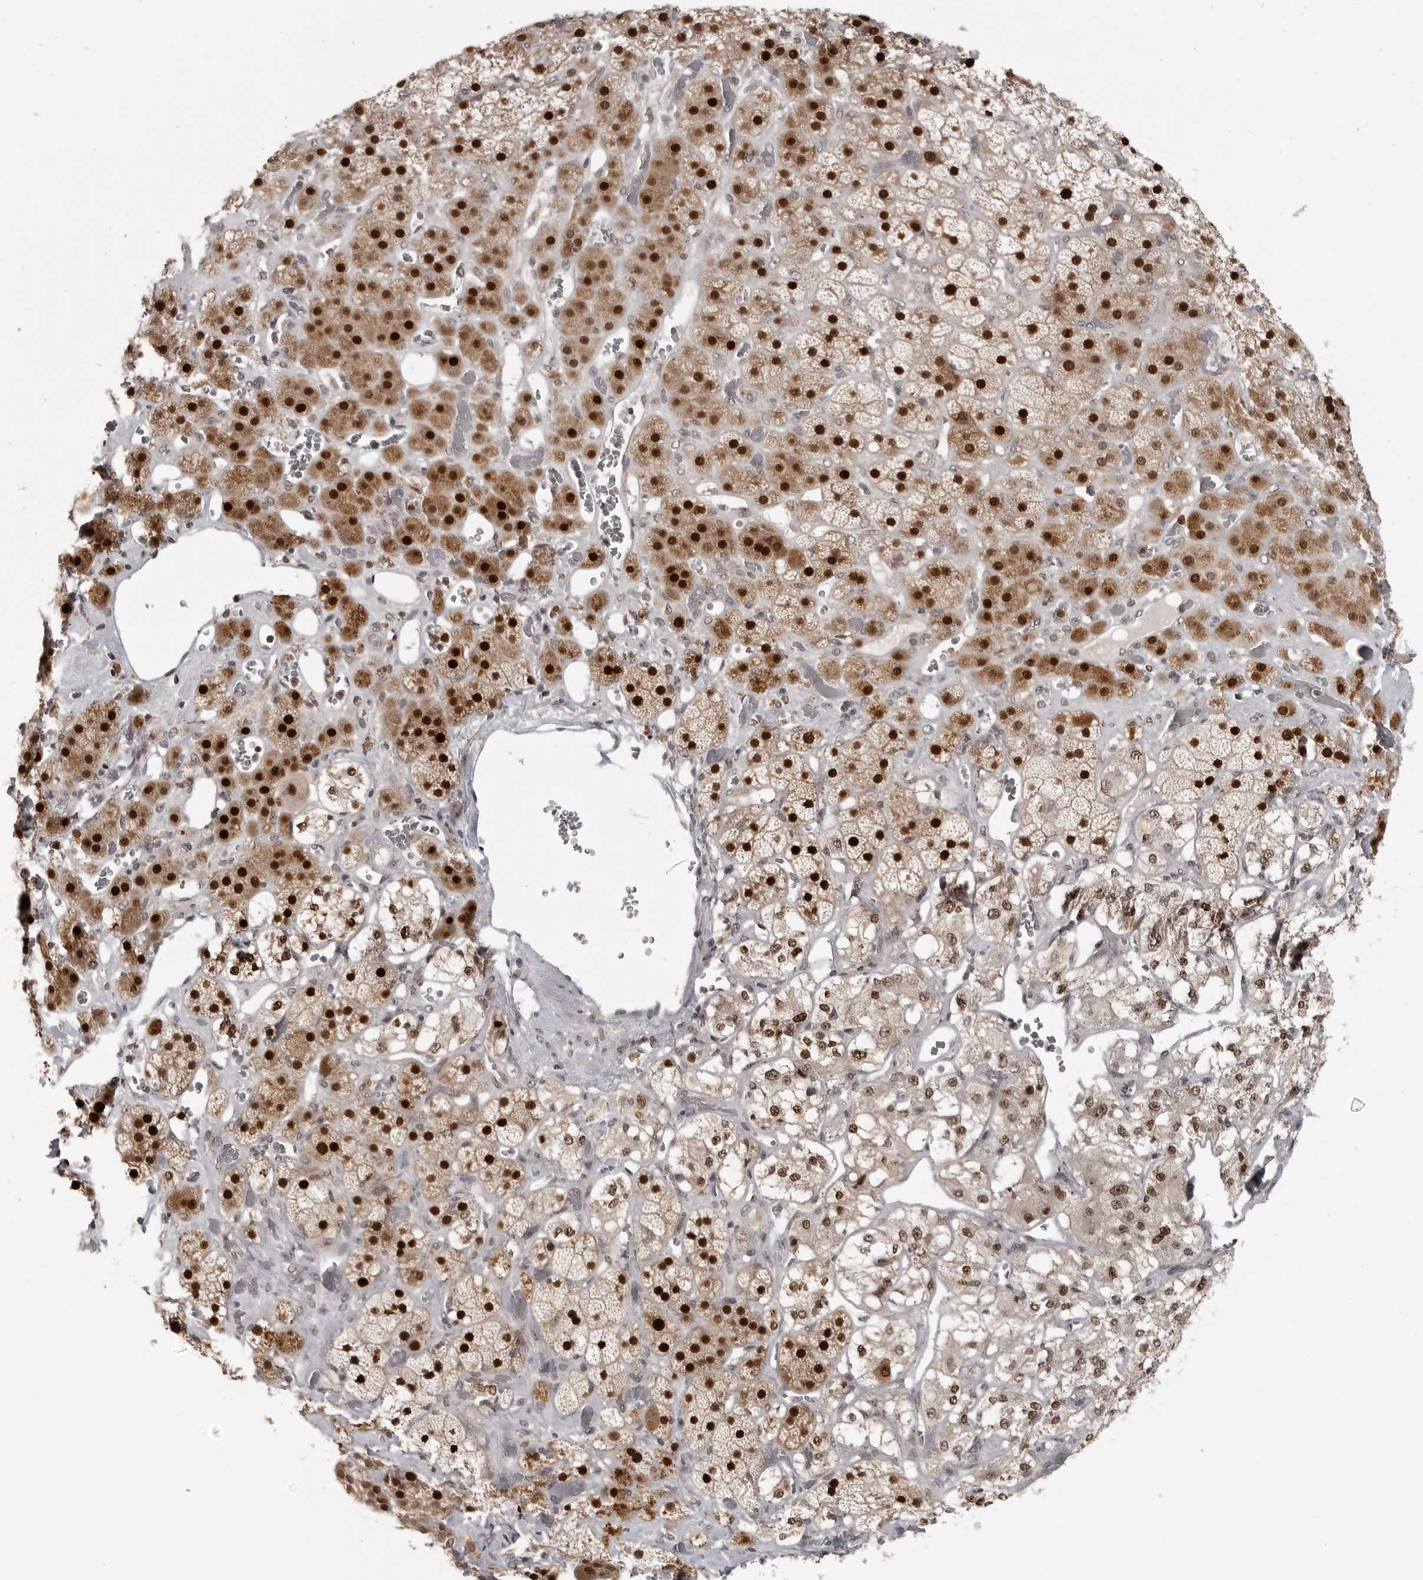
{"staining": {"intensity": "strong", "quantity": ">75%", "location": "cytoplasmic/membranous,nuclear"}, "tissue": "adrenal gland", "cell_type": "Glandular cells", "image_type": "normal", "snomed": [{"axis": "morphology", "description": "Normal tissue, NOS"}, {"axis": "topography", "description": "Adrenal gland"}], "caption": "Glandular cells reveal strong cytoplasmic/membranous,nuclear expression in approximately >75% of cells in unremarkable adrenal gland. The protein is shown in brown color, while the nuclei are stained blue.", "gene": "PEG3", "patient": {"sex": "male", "age": 57}}